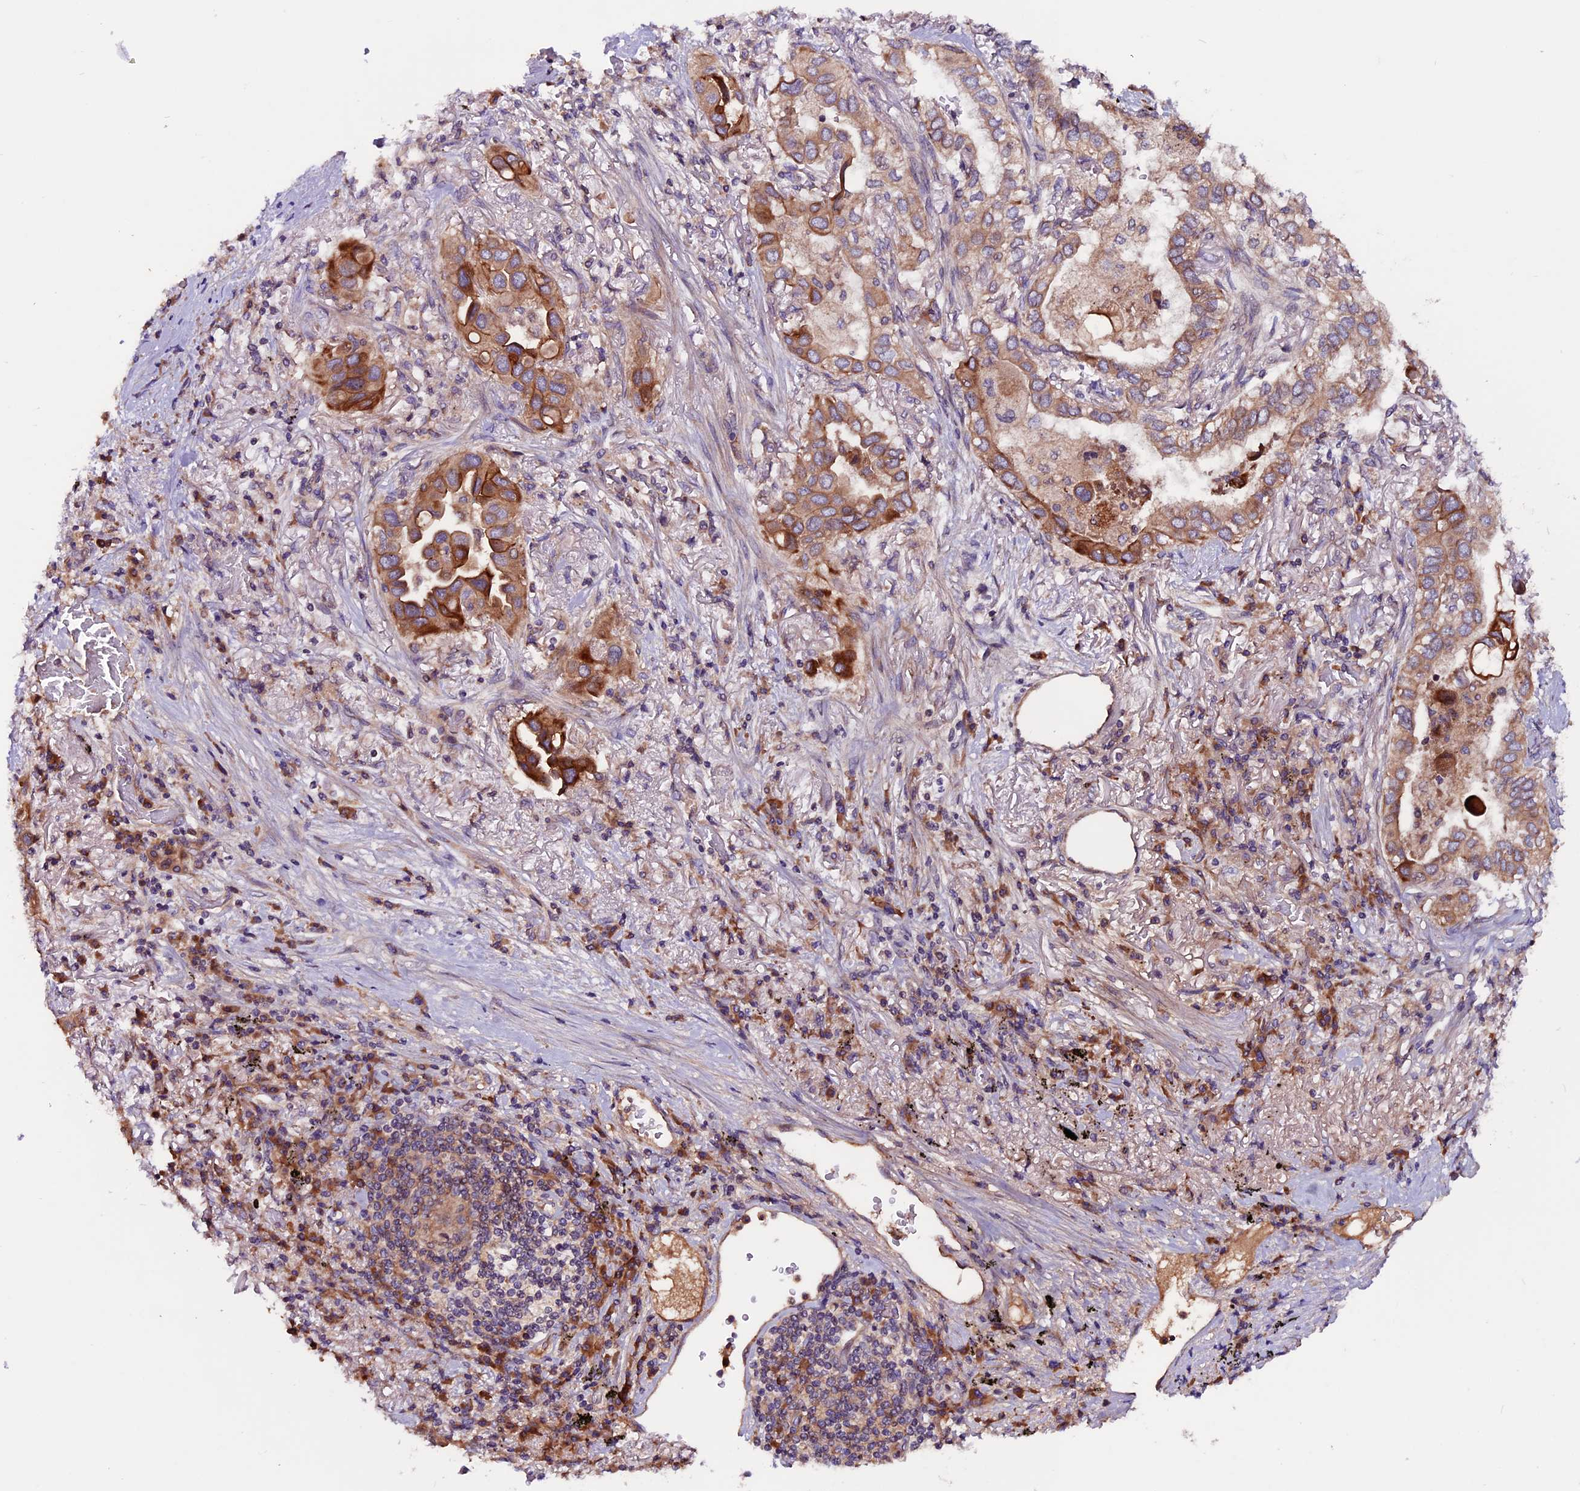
{"staining": {"intensity": "moderate", "quantity": ">75%", "location": "cytoplasmic/membranous"}, "tissue": "lung cancer", "cell_type": "Tumor cells", "image_type": "cancer", "snomed": [{"axis": "morphology", "description": "Adenocarcinoma, NOS"}, {"axis": "topography", "description": "Lung"}], "caption": "Protein staining of lung cancer (adenocarcinoma) tissue demonstrates moderate cytoplasmic/membranous positivity in about >75% of tumor cells.", "gene": "ZNF598", "patient": {"sex": "female", "age": 76}}